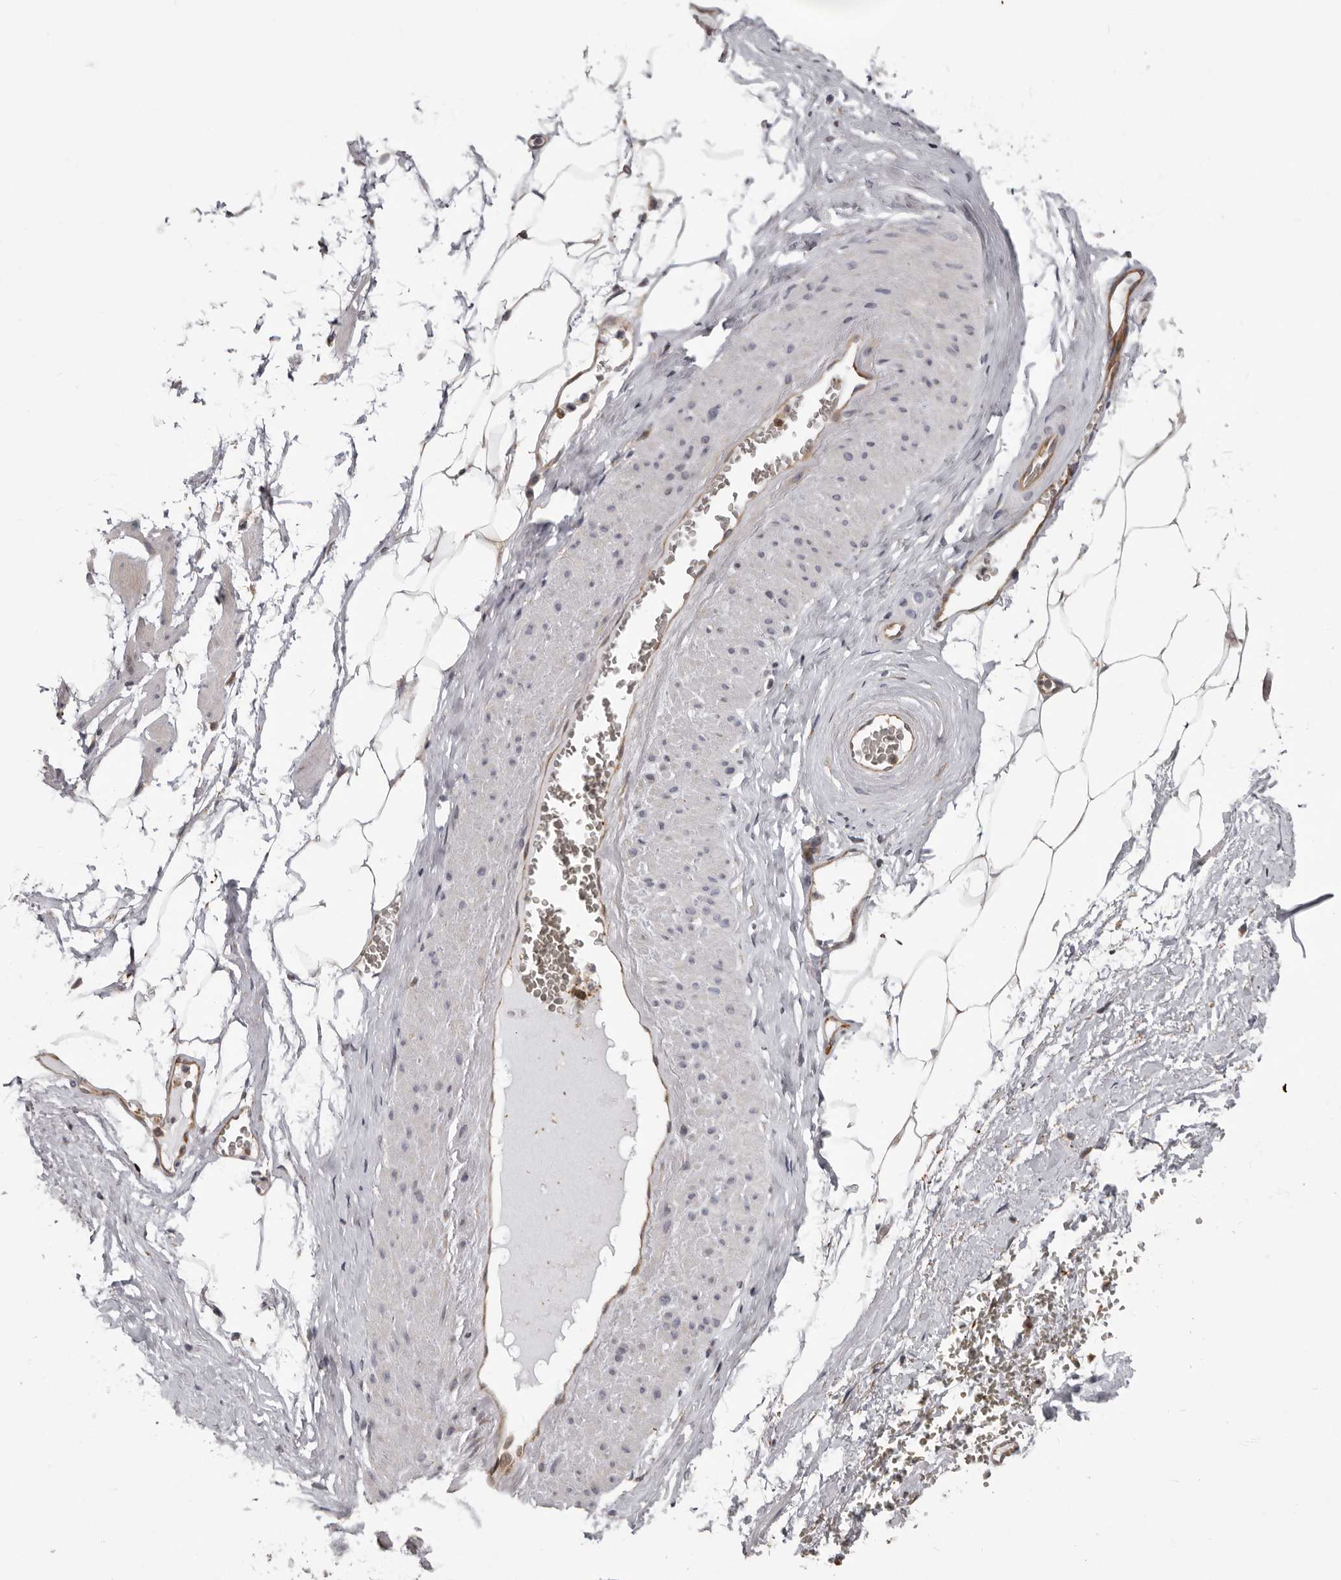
{"staining": {"intensity": "negative", "quantity": "none", "location": "none"}, "tissue": "adipose tissue", "cell_type": "Adipocytes", "image_type": "normal", "snomed": [{"axis": "morphology", "description": "Normal tissue, NOS"}, {"axis": "morphology", "description": "Adenocarcinoma, Low grade"}, {"axis": "topography", "description": "Prostate"}, {"axis": "topography", "description": "Peripheral nerve tissue"}], "caption": "Adipose tissue was stained to show a protein in brown. There is no significant expression in adipocytes. (DAB (3,3'-diaminobenzidine) immunohistochemistry visualized using brightfield microscopy, high magnification).", "gene": "FGFR4", "patient": {"sex": "male", "age": 63}}